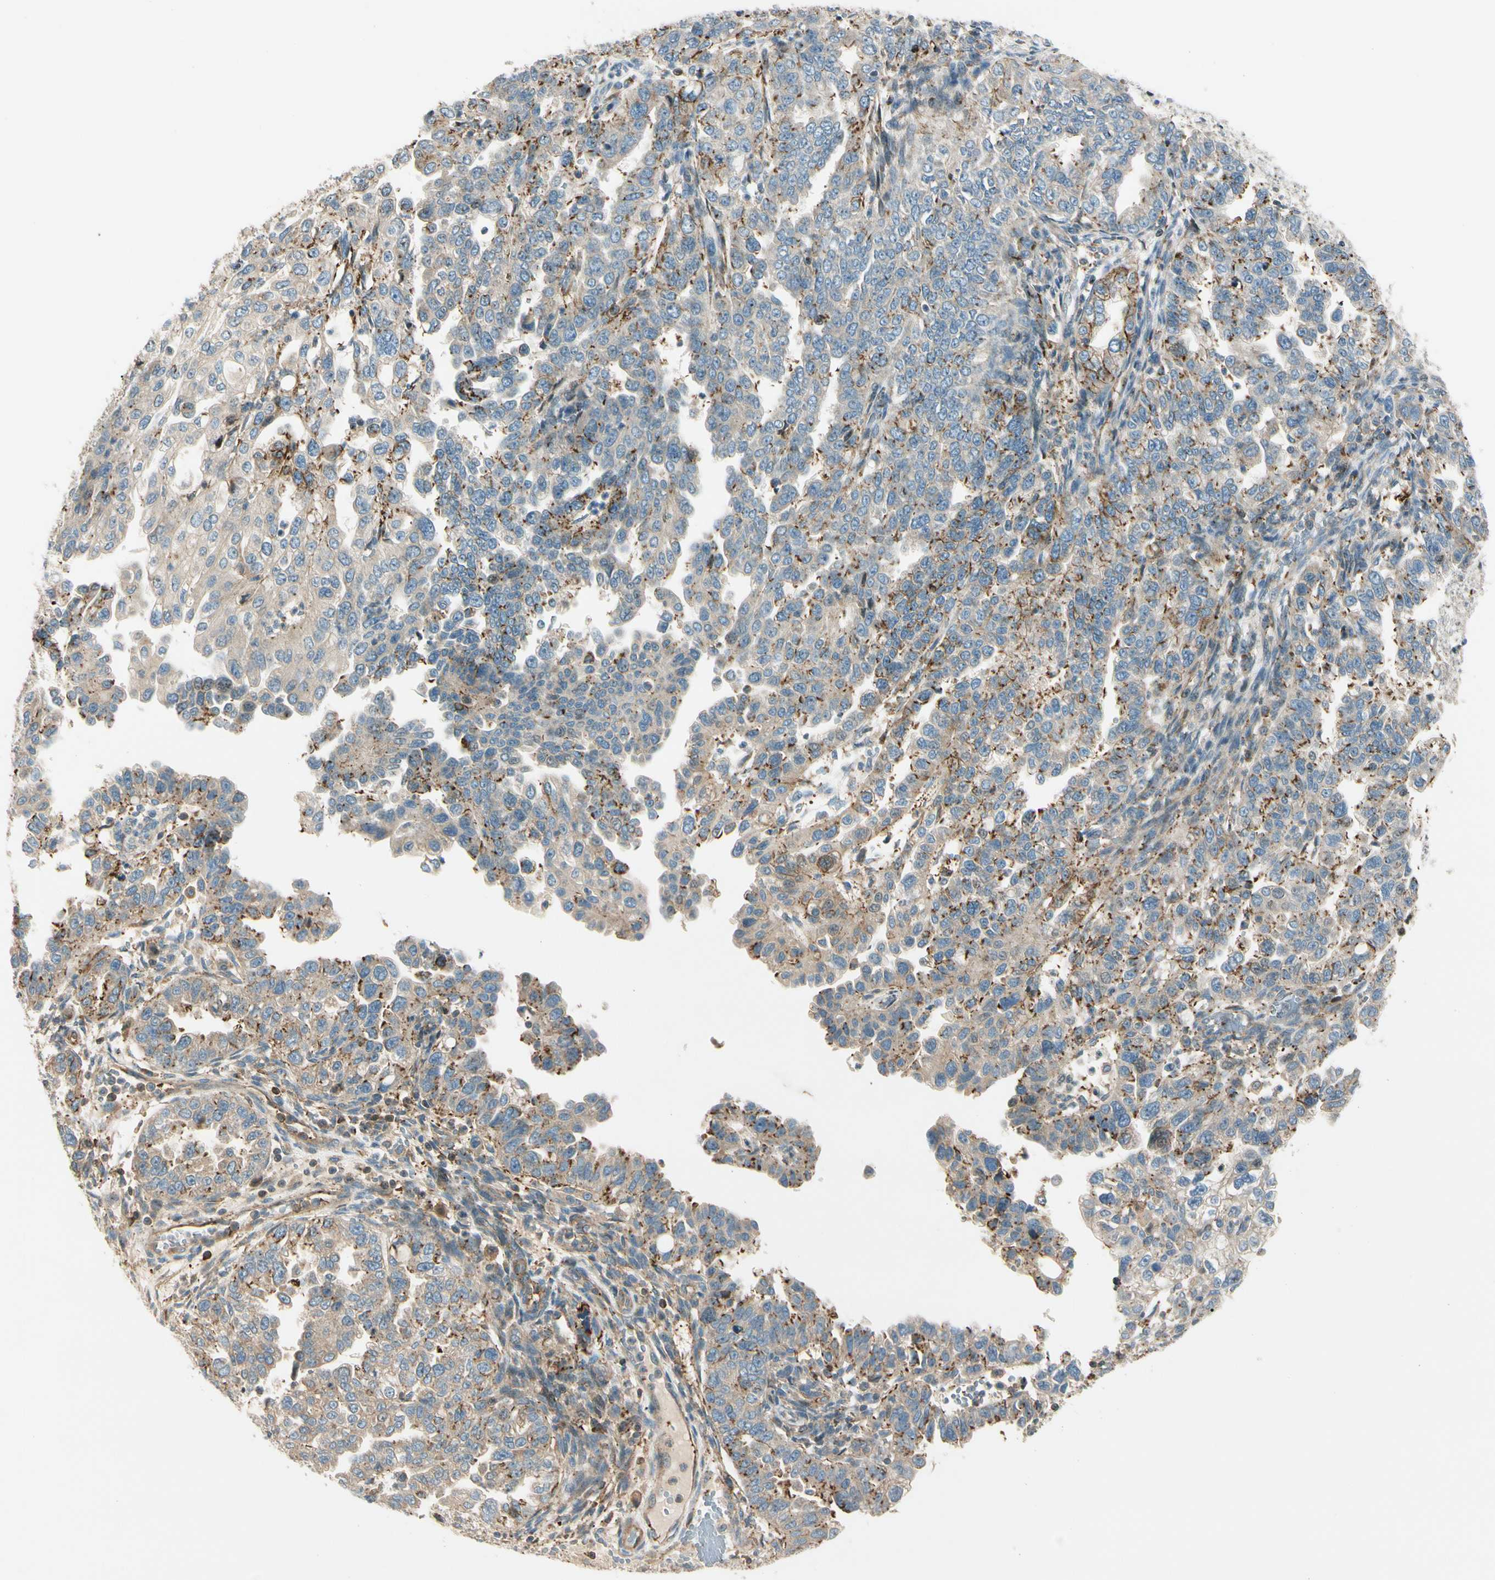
{"staining": {"intensity": "weak", "quantity": ">75%", "location": "cytoplasmic/membranous"}, "tissue": "endometrial cancer", "cell_type": "Tumor cells", "image_type": "cancer", "snomed": [{"axis": "morphology", "description": "Adenocarcinoma, NOS"}, {"axis": "topography", "description": "Endometrium"}], "caption": "Endometrial adenocarcinoma was stained to show a protein in brown. There is low levels of weak cytoplasmic/membranous positivity in approximately >75% of tumor cells.", "gene": "CDH6", "patient": {"sex": "female", "age": 85}}